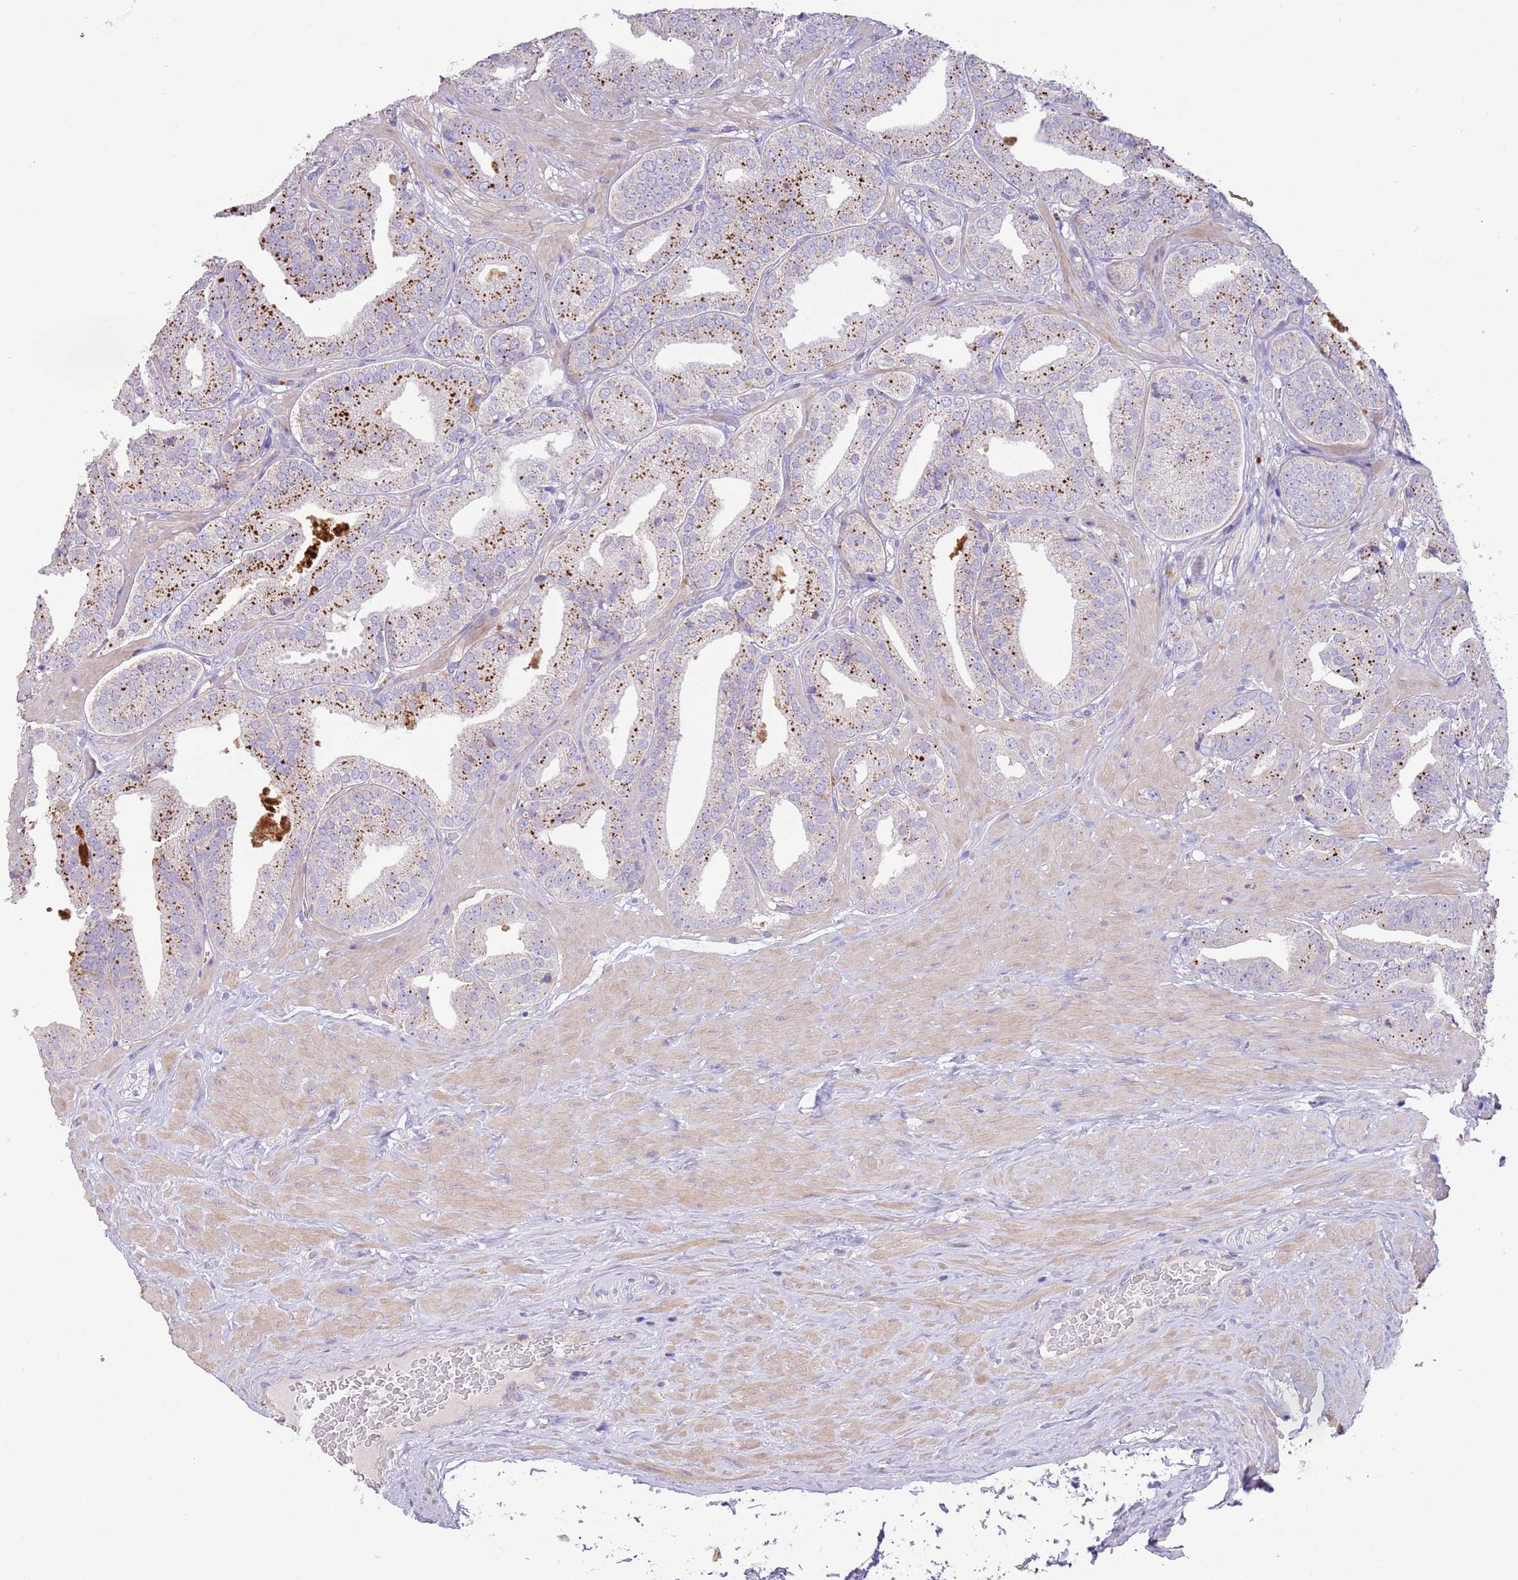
{"staining": {"intensity": "moderate", "quantity": "25%-75%", "location": "cytoplasmic/membranous"}, "tissue": "prostate cancer", "cell_type": "Tumor cells", "image_type": "cancer", "snomed": [{"axis": "morphology", "description": "Adenocarcinoma, High grade"}, {"axis": "topography", "description": "Prostate"}], "caption": "This micrograph exhibits prostate cancer stained with immunohistochemistry to label a protein in brown. The cytoplasmic/membranous of tumor cells show moderate positivity for the protein. Nuclei are counter-stained blue.", "gene": "SFTPA1", "patient": {"sex": "male", "age": 63}}